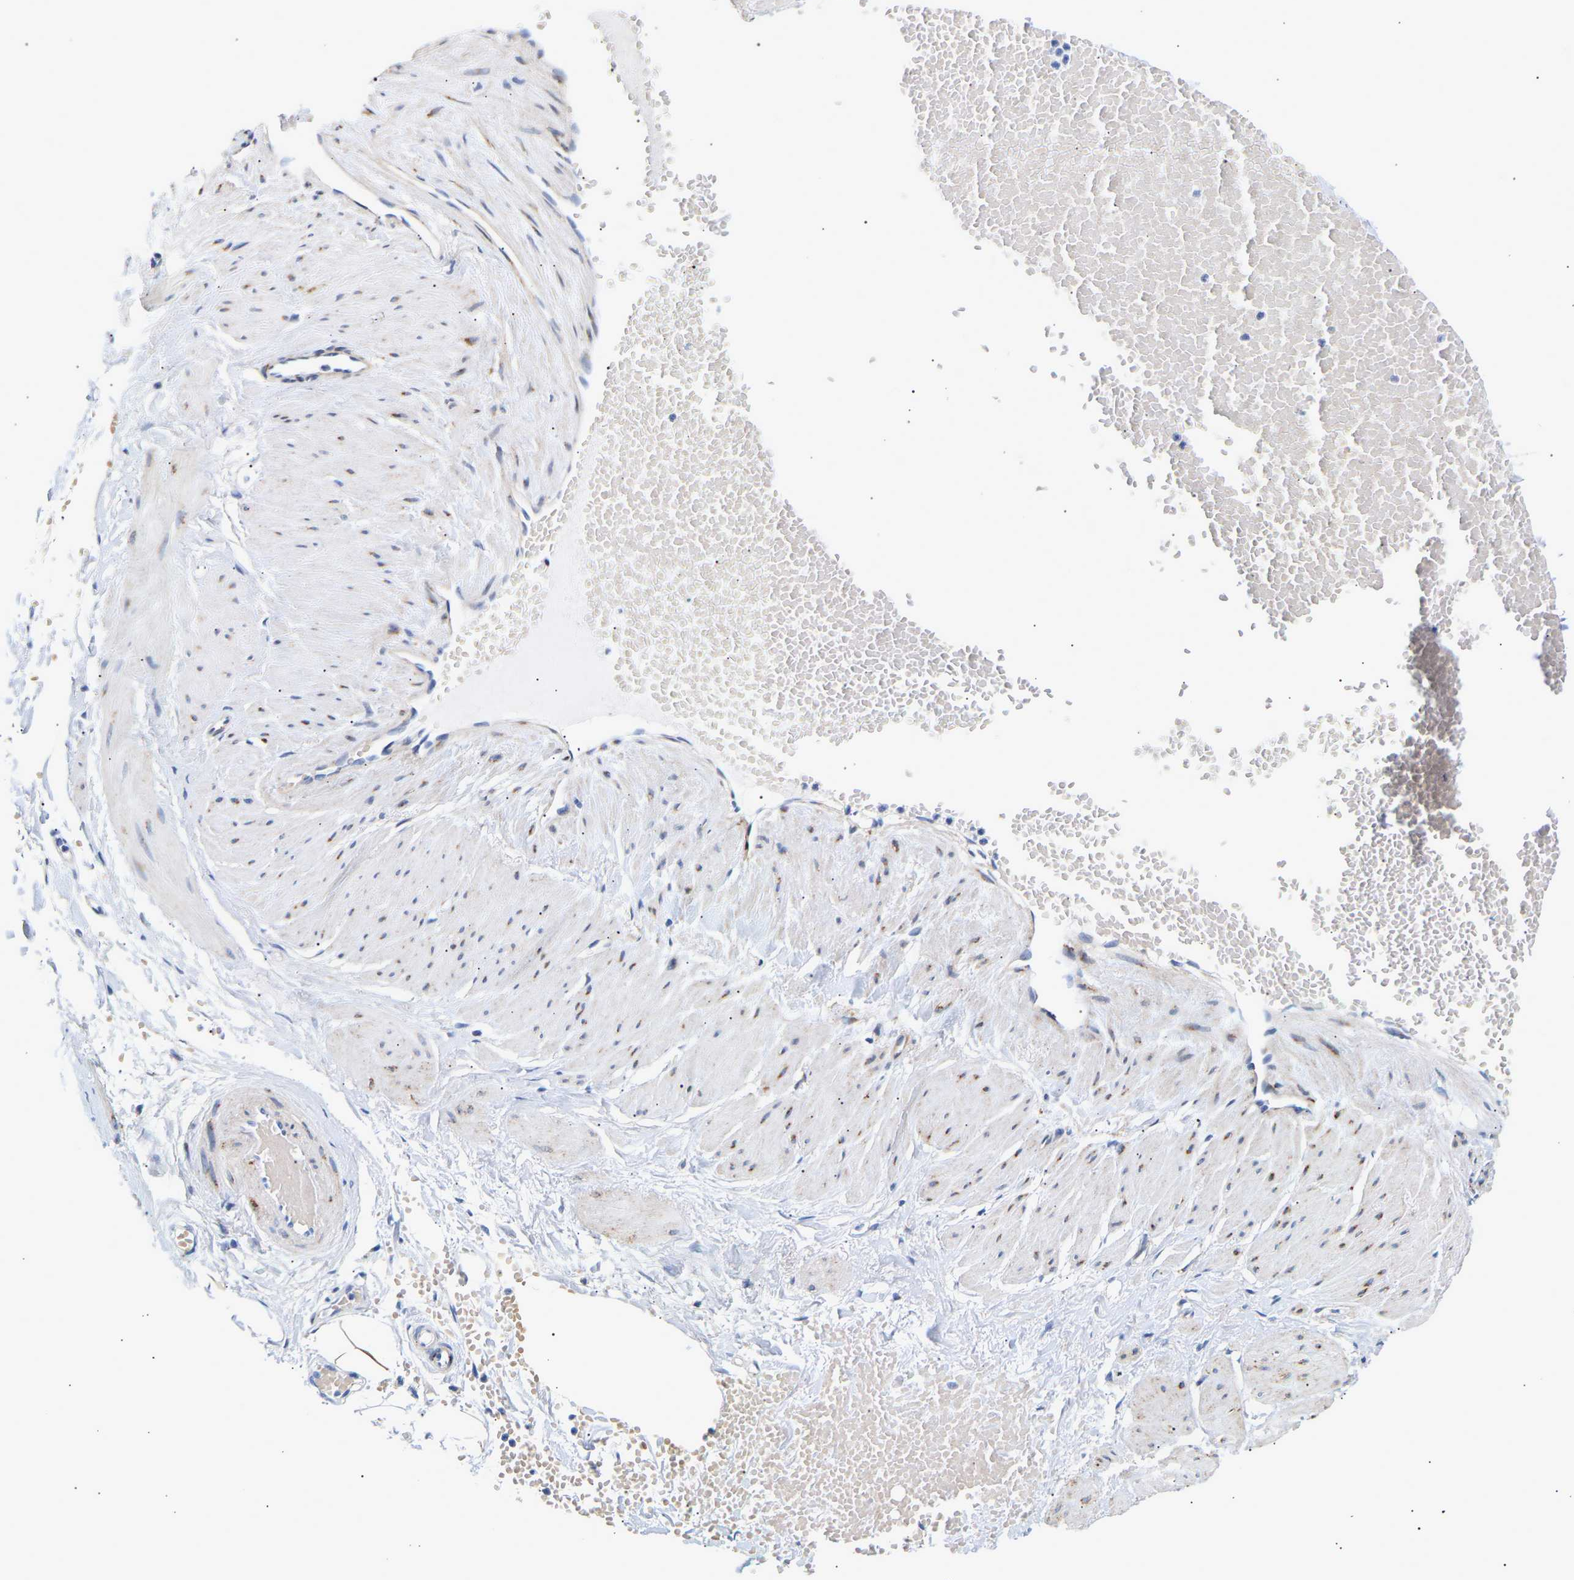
{"staining": {"intensity": "negative", "quantity": "none", "location": "none"}, "tissue": "adipose tissue", "cell_type": "Adipocytes", "image_type": "normal", "snomed": [{"axis": "morphology", "description": "Normal tissue, NOS"}, {"axis": "topography", "description": "Soft tissue"}], "caption": "Immunohistochemical staining of benign human adipose tissue exhibits no significant expression in adipocytes. Nuclei are stained in blue.", "gene": "IGFBP7", "patient": {"sex": "male", "age": 72}}